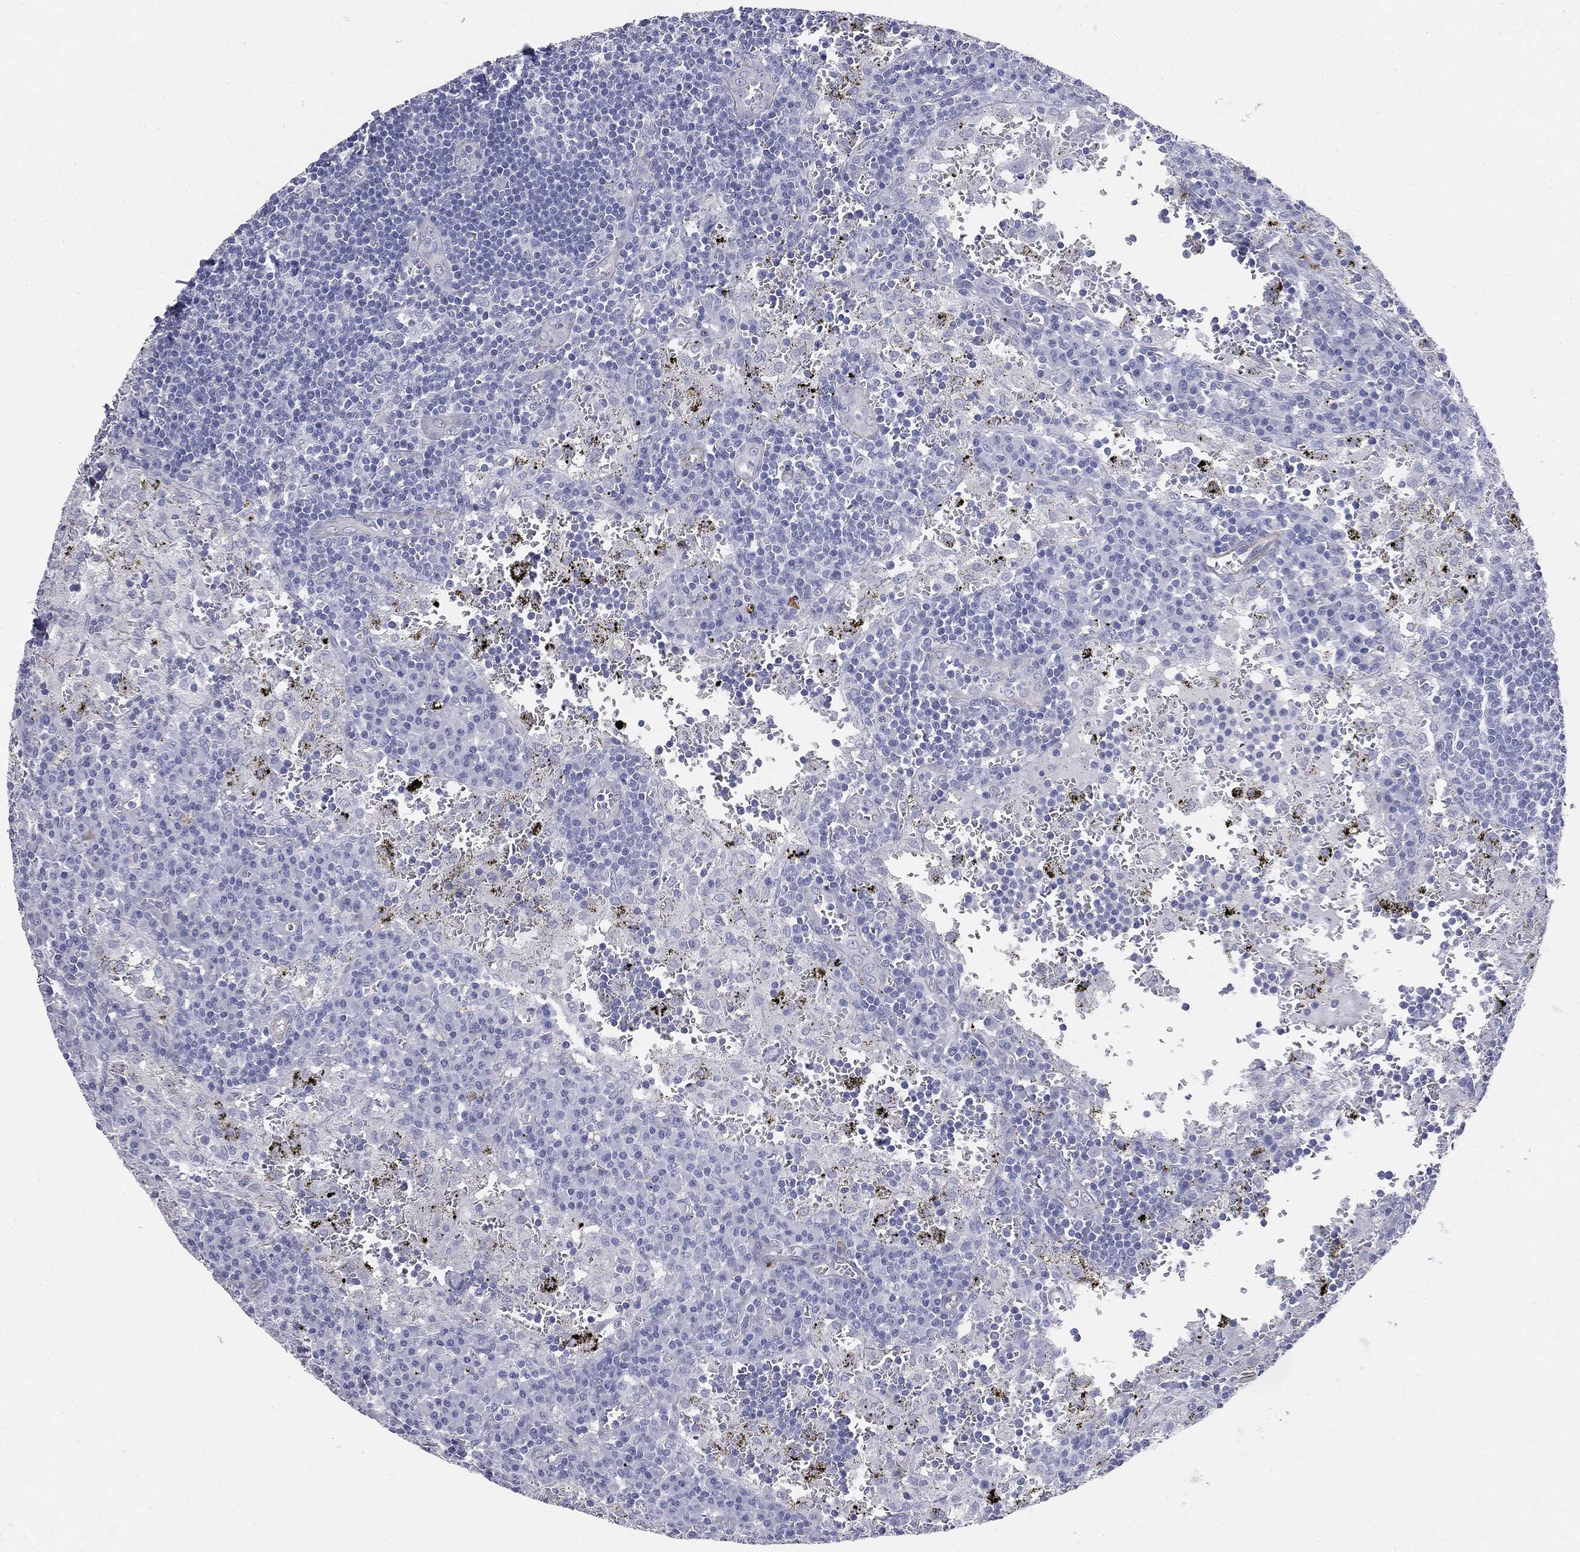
{"staining": {"intensity": "negative", "quantity": "none", "location": "none"}, "tissue": "lymph node", "cell_type": "Germinal center cells", "image_type": "normal", "snomed": [{"axis": "morphology", "description": "Normal tissue, NOS"}, {"axis": "topography", "description": "Lymph node"}], "caption": "An immunohistochemistry photomicrograph of benign lymph node is shown. There is no staining in germinal center cells of lymph node. (Stains: DAB (3,3'-diaminobenzidine) immunohistochemistry (IHC) with hematoxylin counter stain, Microscopy: brightfield microscopy at high magnification).", "gene": "MUC5AC", "patient": {"sex": "male", "age": 62}}